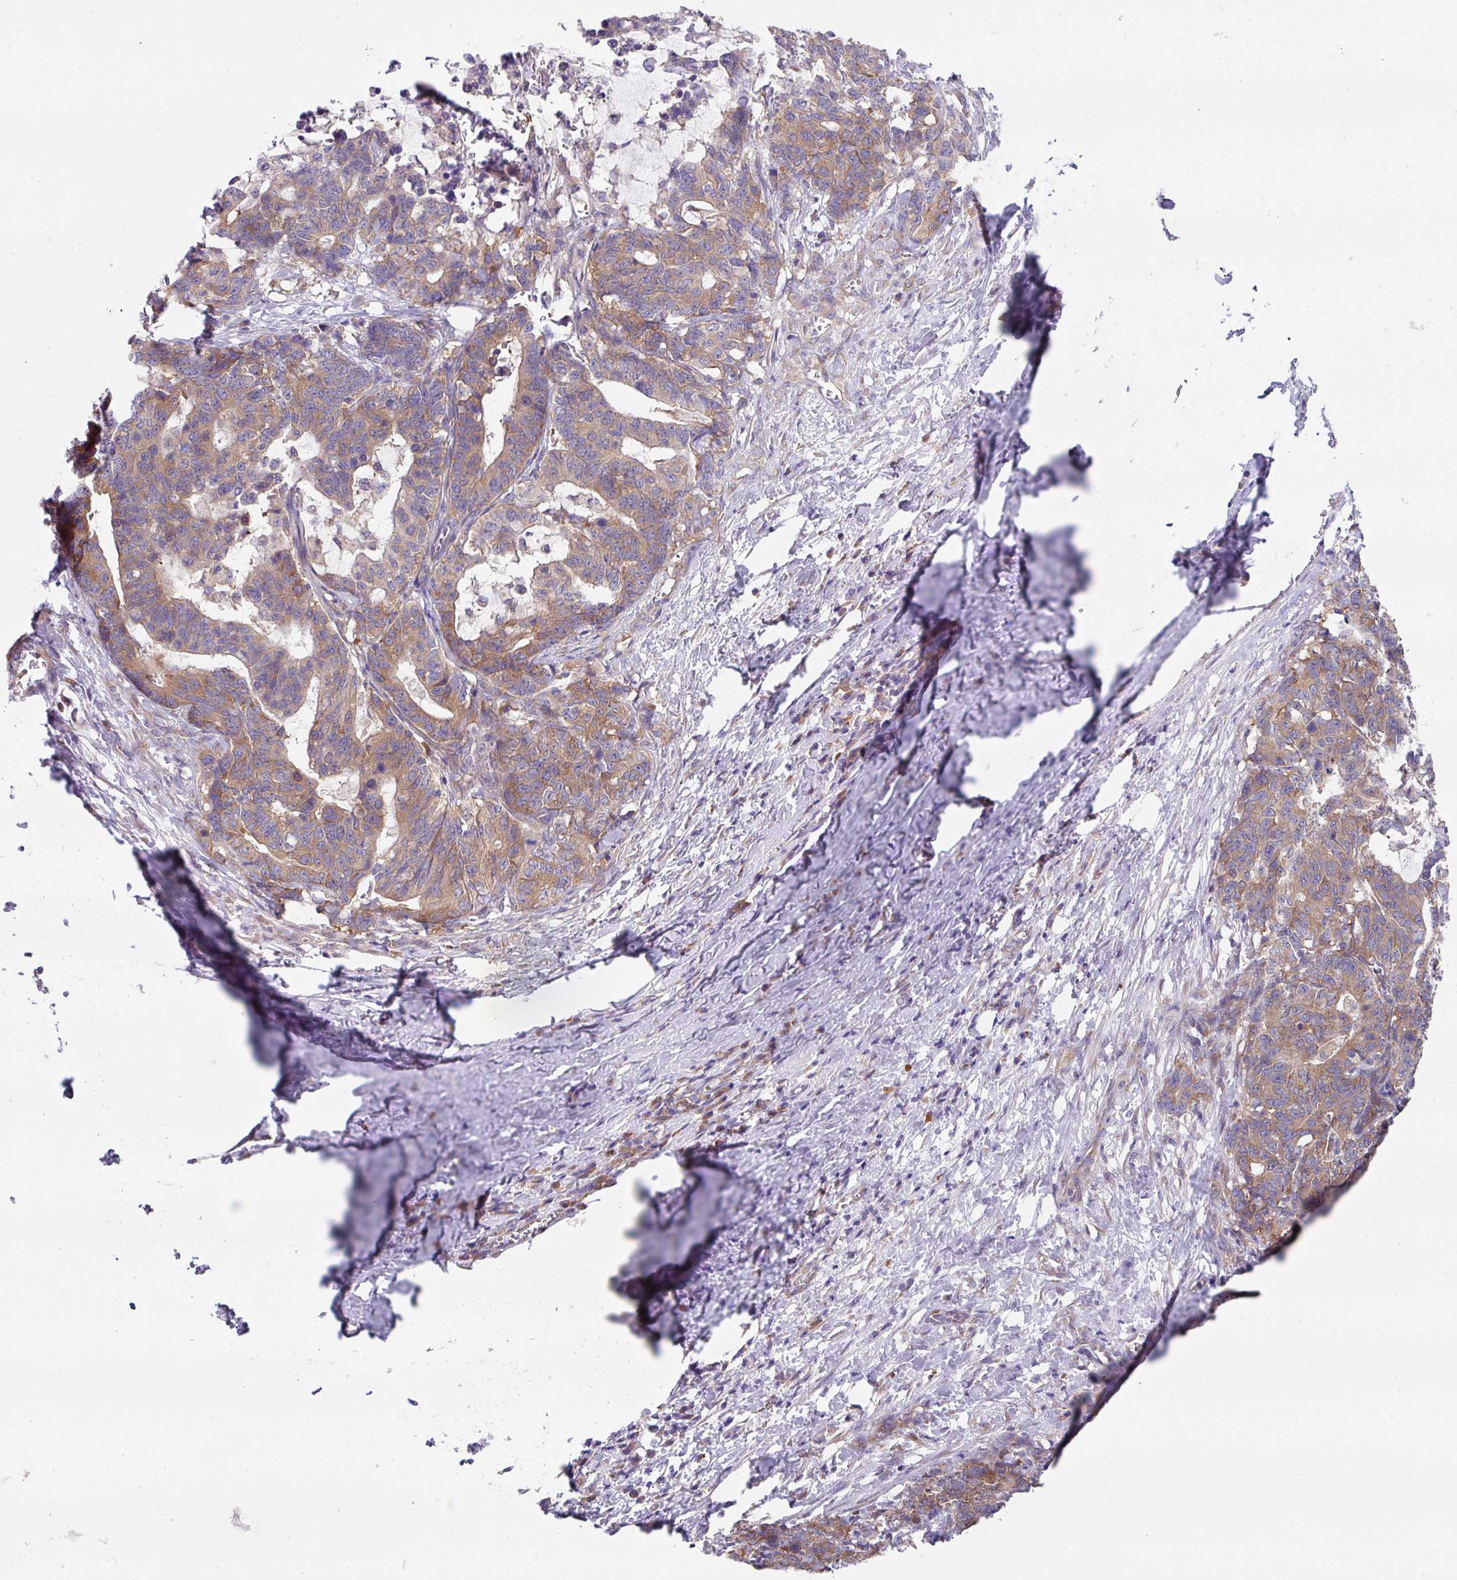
{"staining": {"intensity": "moderate", "quantity": ">75%", "location": "cytoplasmic/membranous"}, "tissue": "stomach cancer", "cell_type": "Tumor cells", "image_type": "cancer", "snomed": [{"axis": "morphology", "description": "Normal tissue, NOS"}, {"axis": "morphology", "description": "Adenocarcinoma, NOS"}, {"axis": "topography", "description": "Stomach"}], "caption": "There is medium levels of moderate cytoplasmic/membranous expression in tumor cells of adenocarcinoma (stomach), as demonstrated by immunohistochemical staining (brown color).", "gene": "EIF4B", "patient": {"sex": "female", "age": 64}}